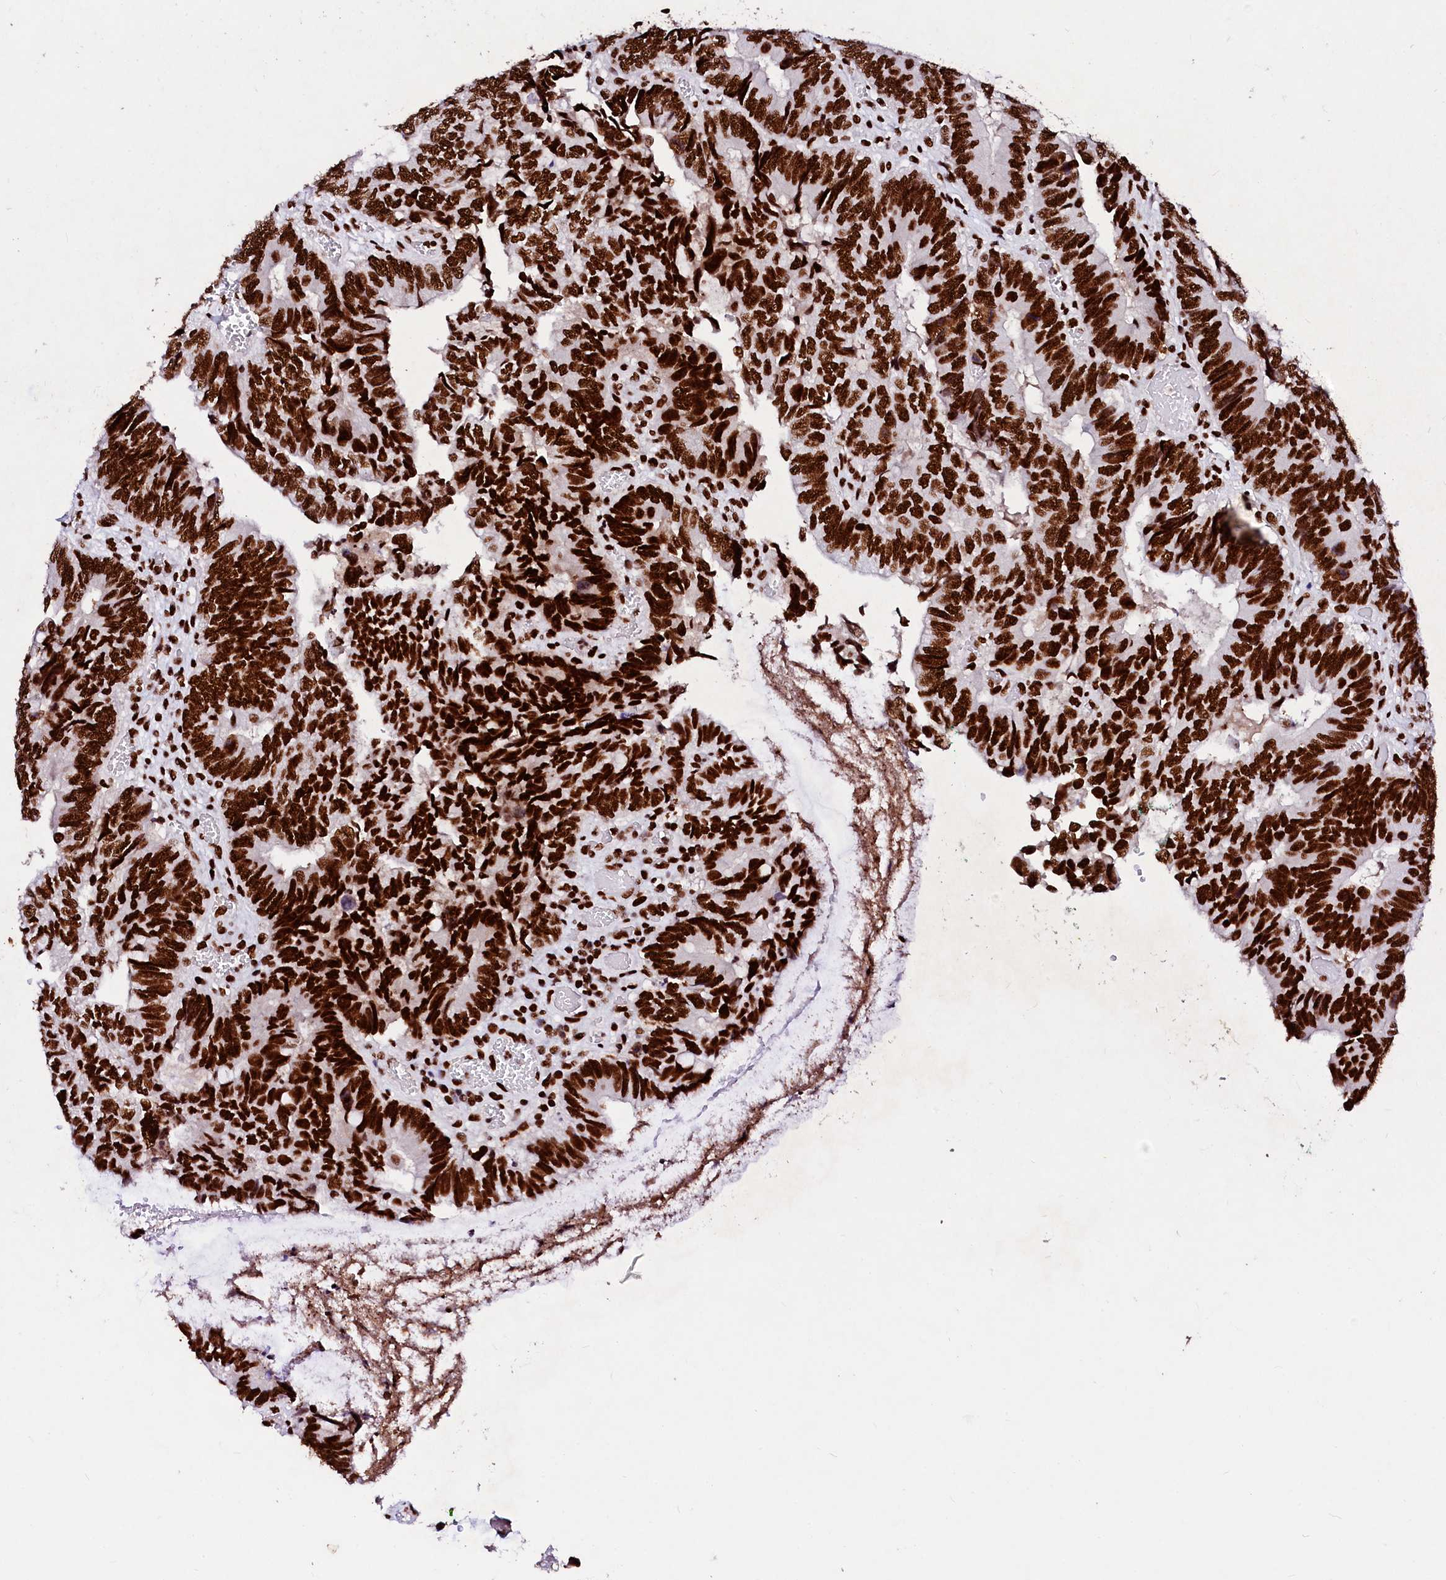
{"staining": {"intensity": "strong", "quantity": ">75%", "location": "nuclear"}, "tissue": "colorectal cancer", "cell_type": "Tumor cells", "image_type": "cancer", "snomed": [{"axis": "morphology", "description": "Adenocarcinoma, NOS"}, {"axis": "topography", "description": "Colon"}], "caption": "High-power microscopy captured an IHC histopathology image of colorectal cancer, revealing strong nuclear positivity in about >75% of tumor cells.", "gene": "CPSF6", "patient": {"sex": "female", "age": 67}}